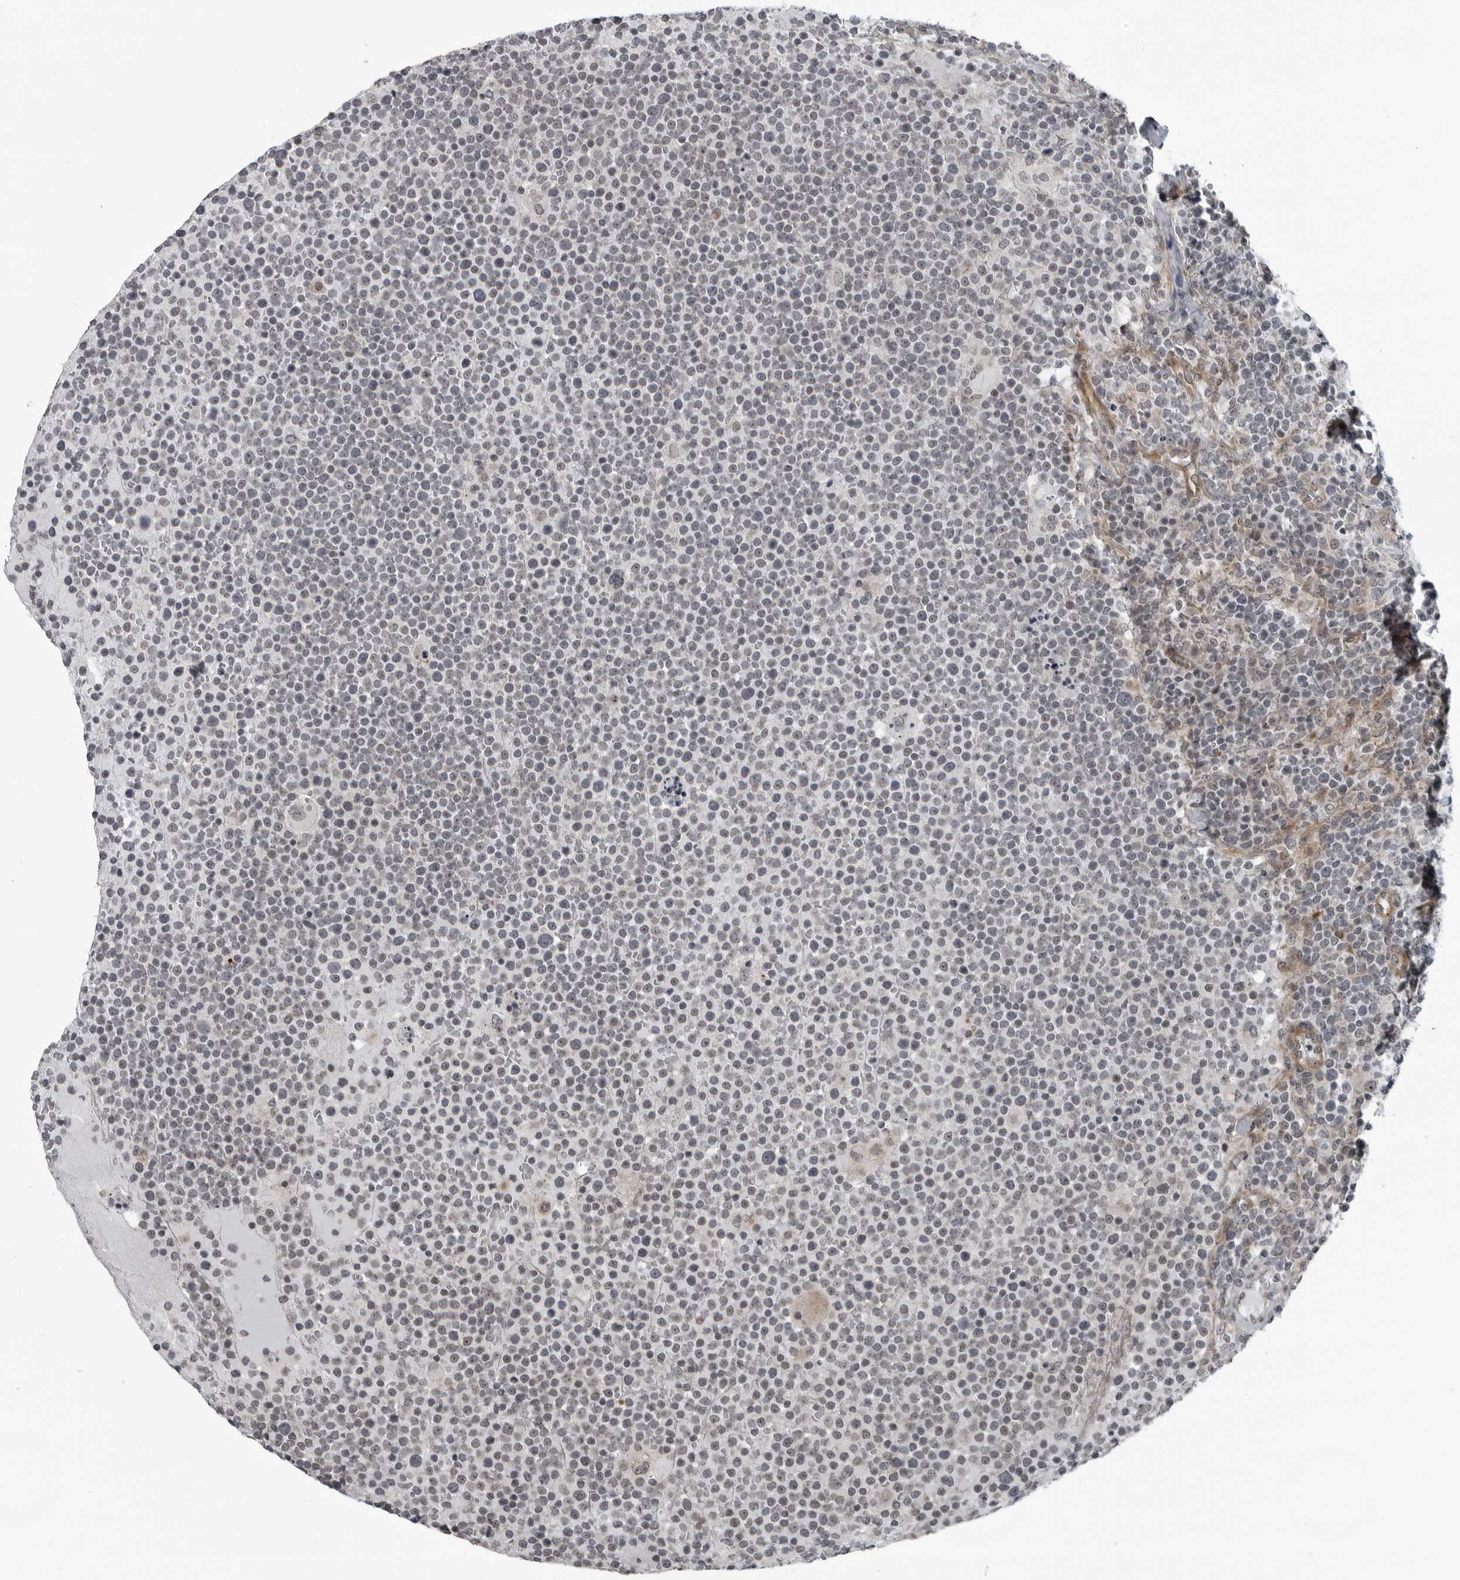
{"staining": {"intensity": "weak", "quantity": "<25%", "location": "nuclear"}, "tissue": "lymphoma", "cell_type": "Tumor cells", "image_type": "cancer", "snomed": [{"axis": "morphology", "description": "Malignant lymphoma, non-Hodgkin's type, High grade"}, {"axis": "topography", "description": "Lymph node"}], "caption": "Tumor cells show no significant staining in lymphoma.", "gene": "FAM102B", "patient": {"sex": "male", "age": 61}}